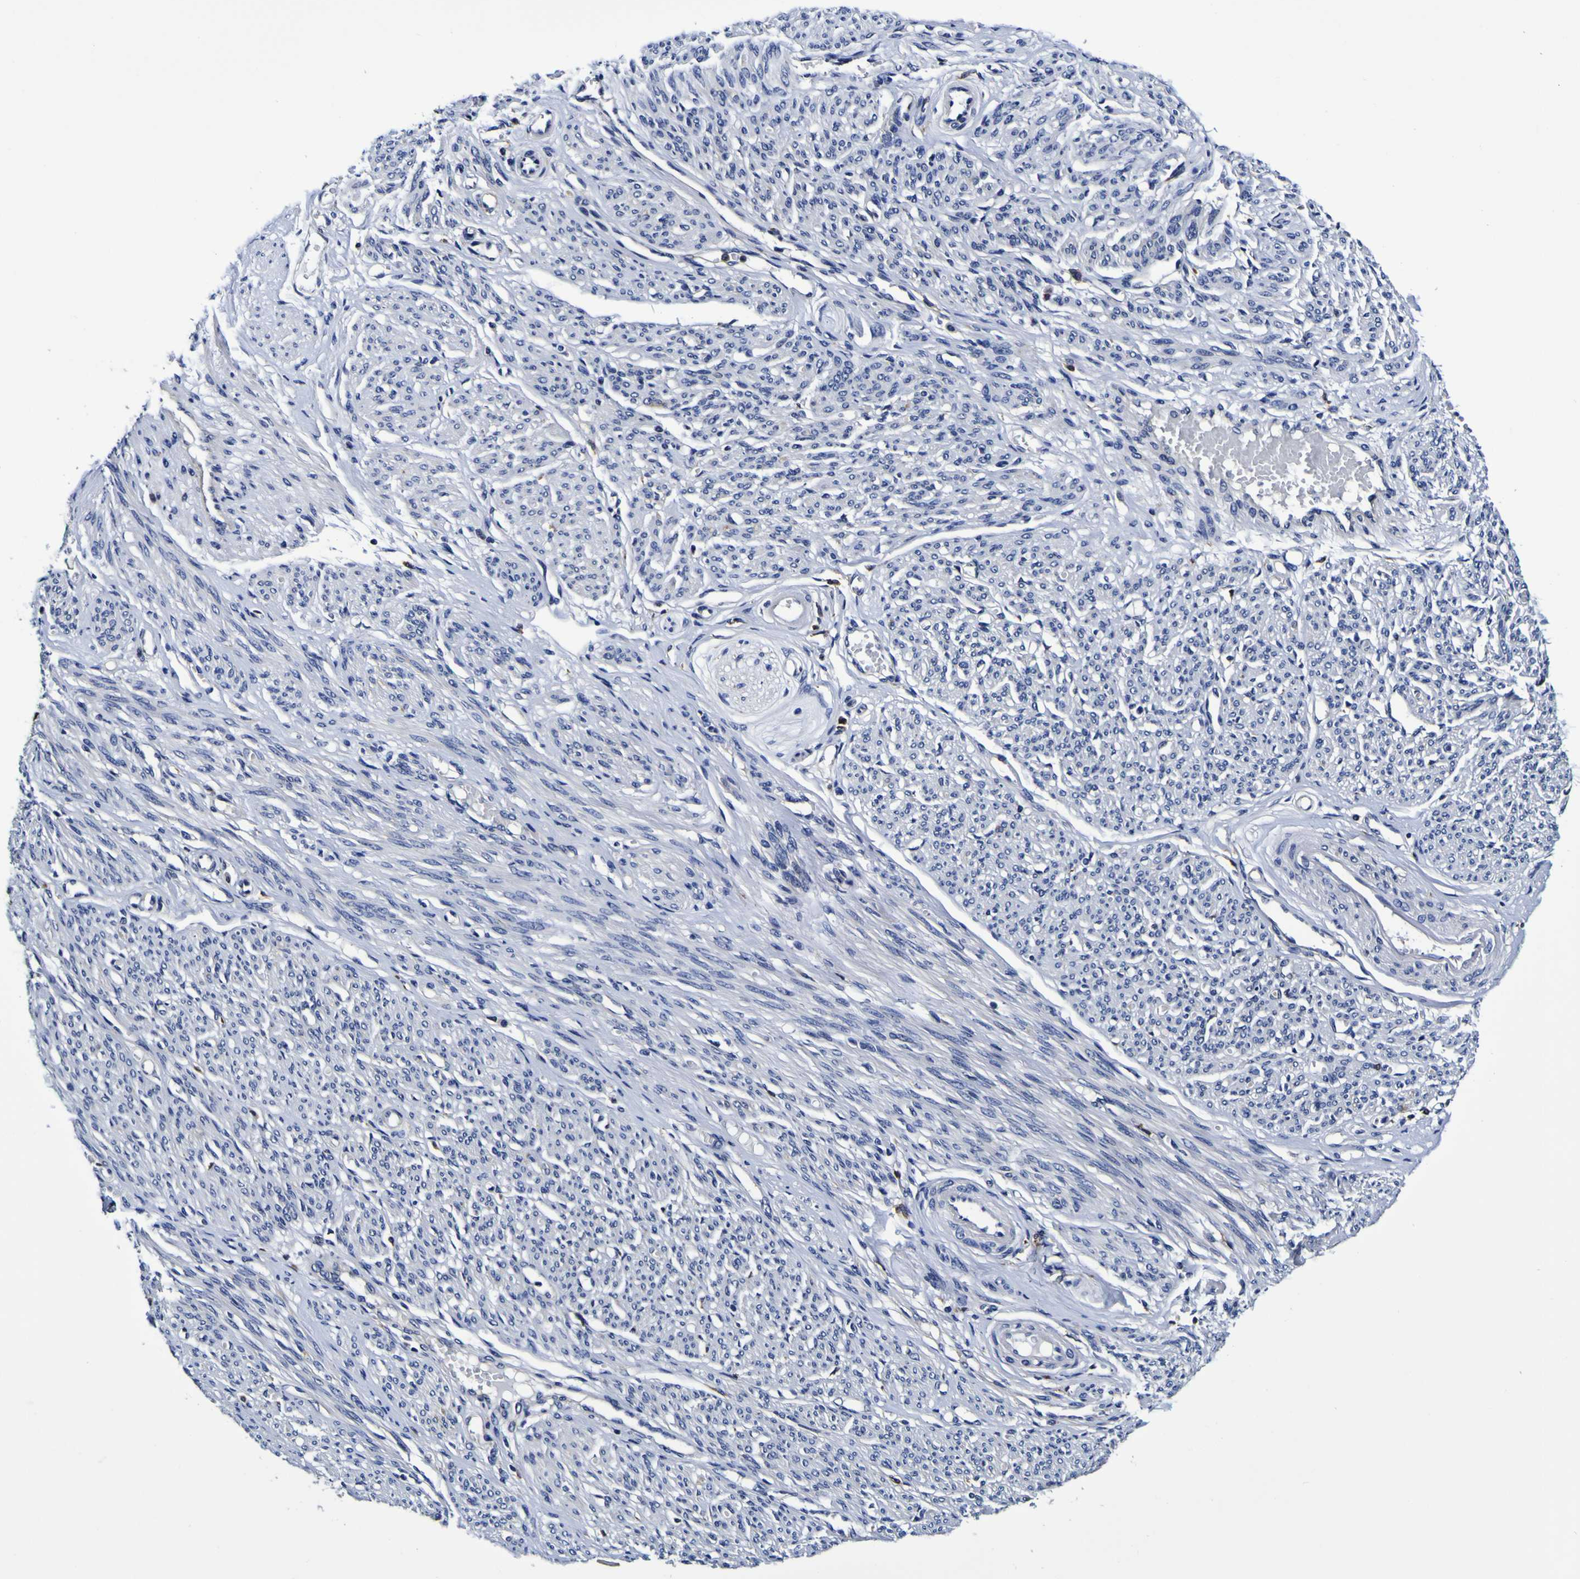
{"staining": {"intensity": "negative", "quantity": "none", "location": "none"}, "tissue": "smooth muscle", "cell_type": "Smooth muscle cells", "image_type": "normal", "snomed": [{"axis": "morphology", "description": "Normal tissue, NOS"}, {"axis": "topography", "description": "Smooth muscle"}], "caption": "IHC histopathology image of unremarkable smooth muscle: smooth muscle stained with DAB exhibits no significant protein staining in smooth muscle cells.", "gene": "GPX1", "patient": {"sex": "female", "age": 65}}